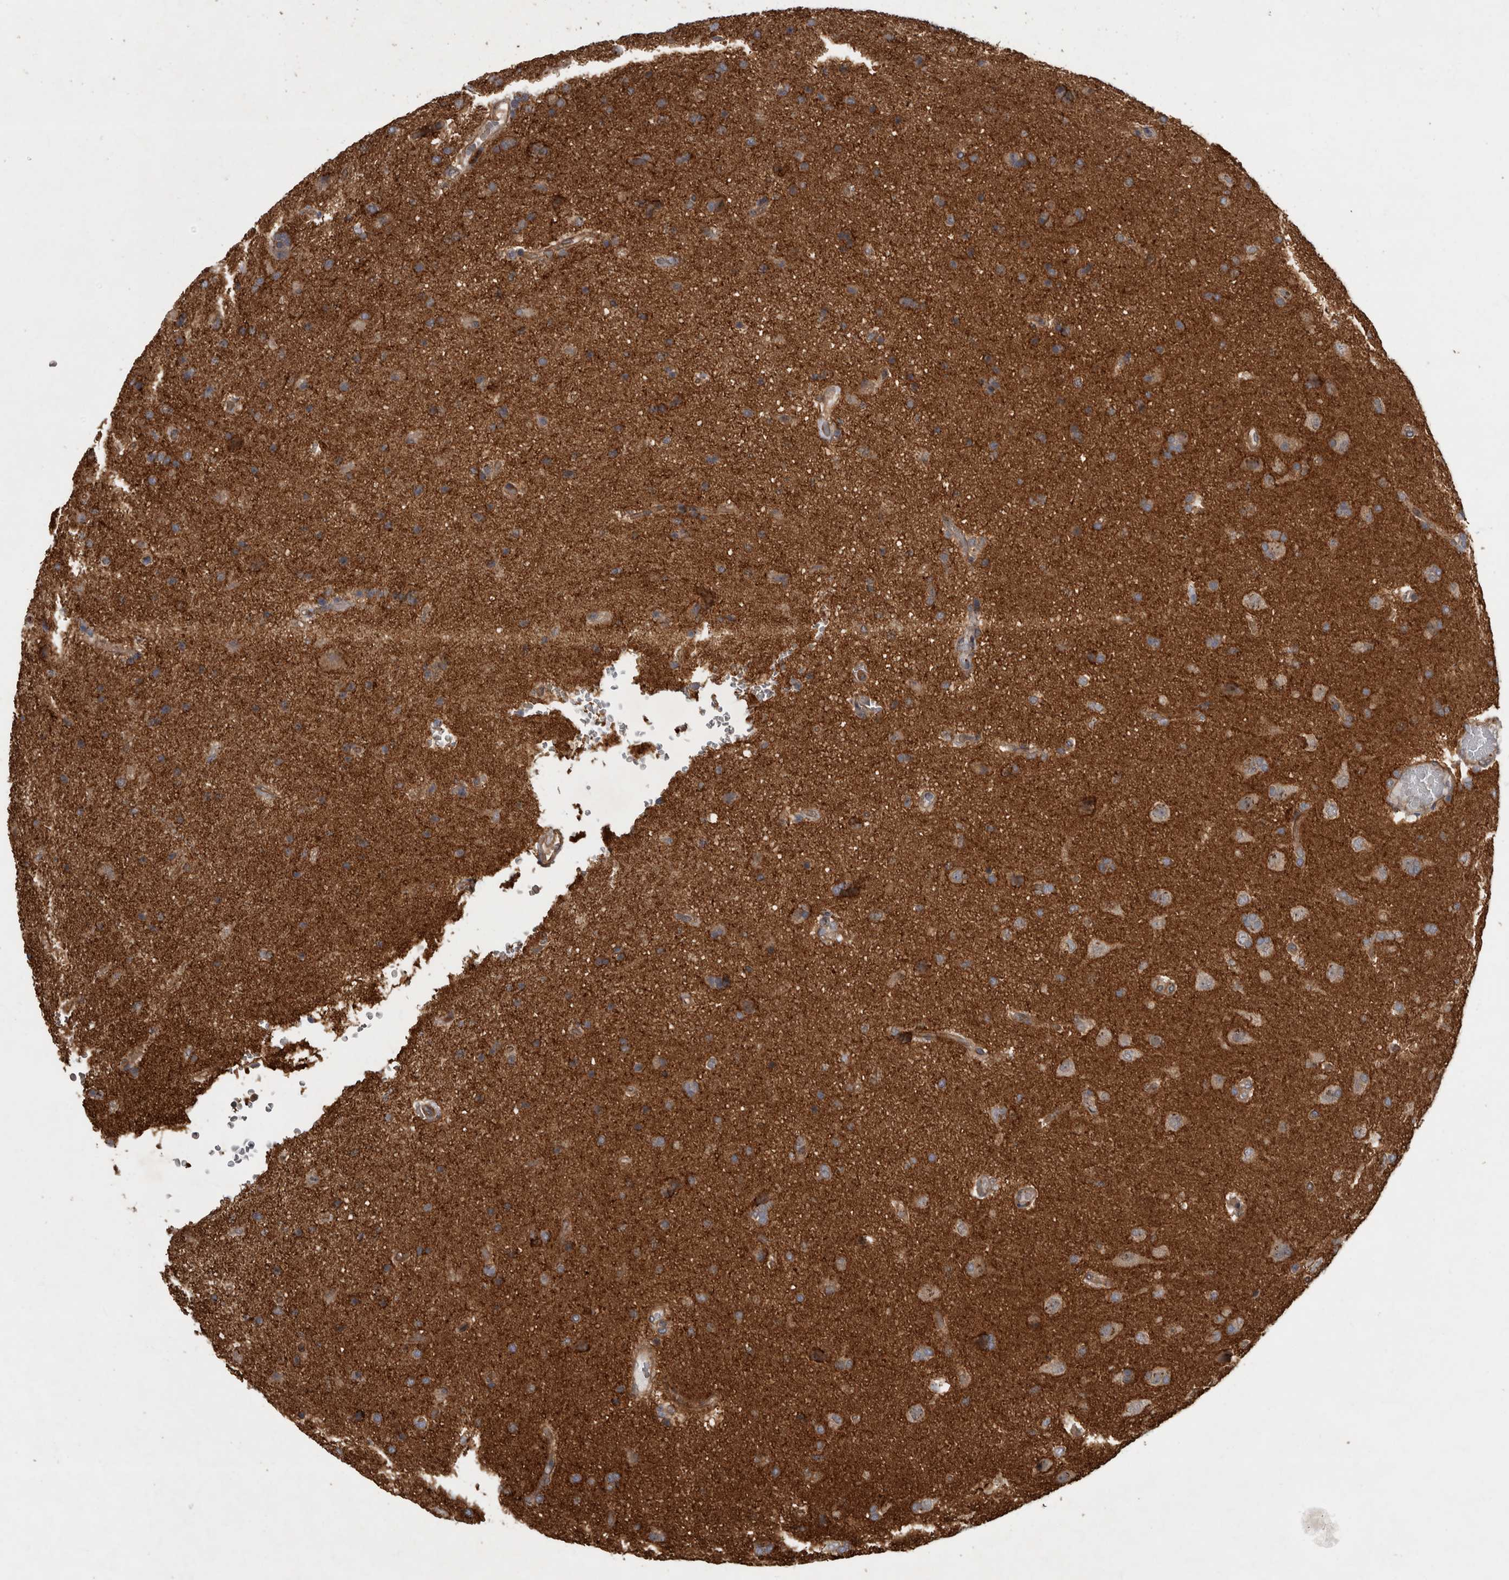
{"staining": {"intensity": "moderate", "quantity": "25%-75%", "location": "cytoplasmic/membranous"}, "tissue": "glioma", "cell_type": "Tumor cells", "image_type": "cancer", "snomed": [{"axis": "morphology", "description": "Glioma, malignant, High grade"}, {"axis": "topography", "description": "Brain"}], "caption": "Immunohistochemical staining of malignant glioma (high-grade) reveals medium levels of moderate cytoplasmic/membranous positivity in about 25%-75% of tumor cells.", "gene": "VEGFD", "patient": {"sex": "male", "age": 72}}